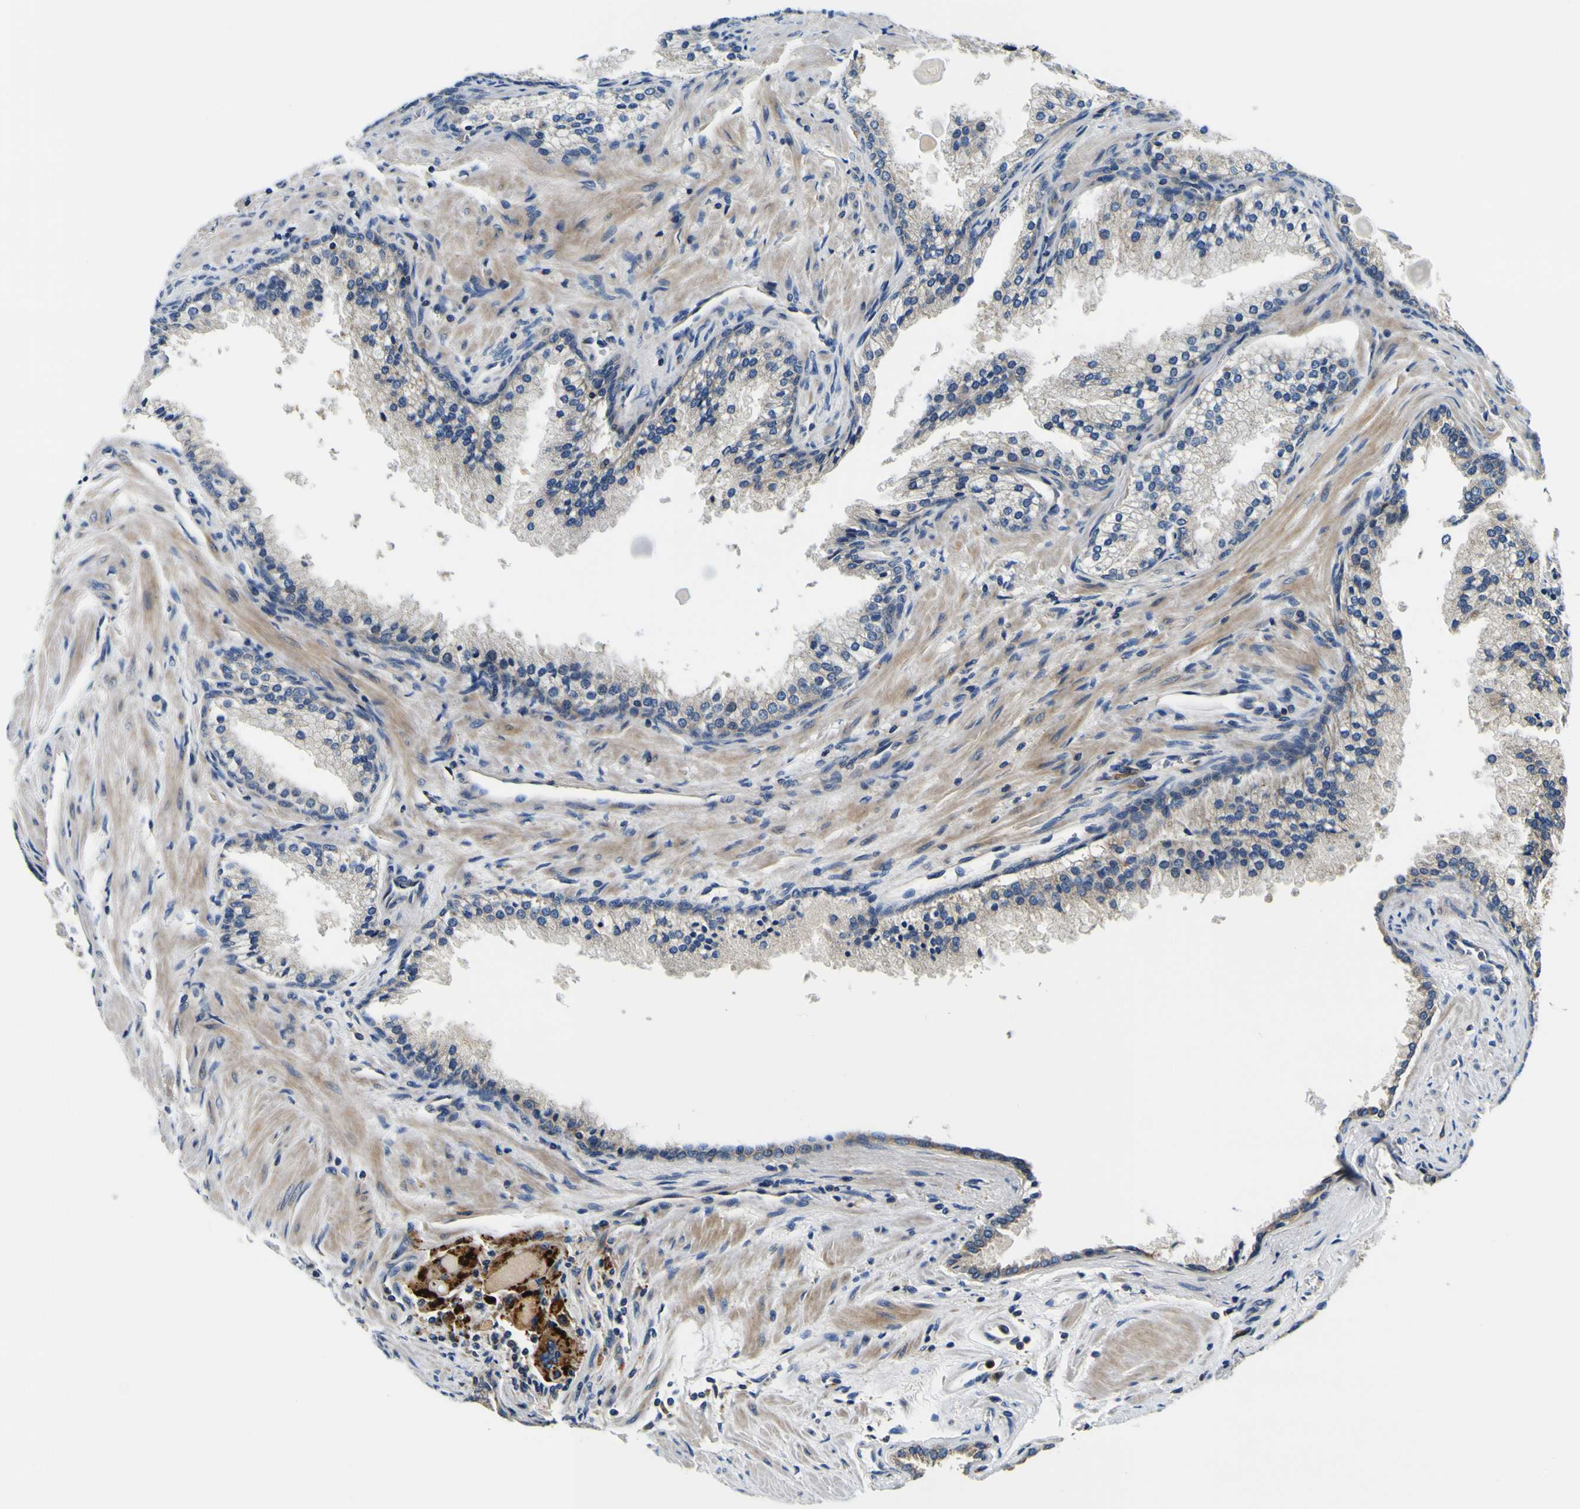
{"staining": {"intensity": "moderate", "quantity": "<25%", "location": "cytoplasmic/membranous"}, "tissue": "prostate cancer", "cell_type": "Tumor cells", "image_type": "cancer", "snomed": [{"axis": "morphology", "description": "Adenocarcinoma, High grade"}, {"axis": "topography", "description": "Prostate"}], "caption": "Moderate cytoplasmic/membranous protein positivity is appreciated in approximately <25% of tumor cells in prostate cancer (adenocarcinoma (high-grade)).", "gene": "CLSTN1", "patient": {"sex": "male", "age": 58}}